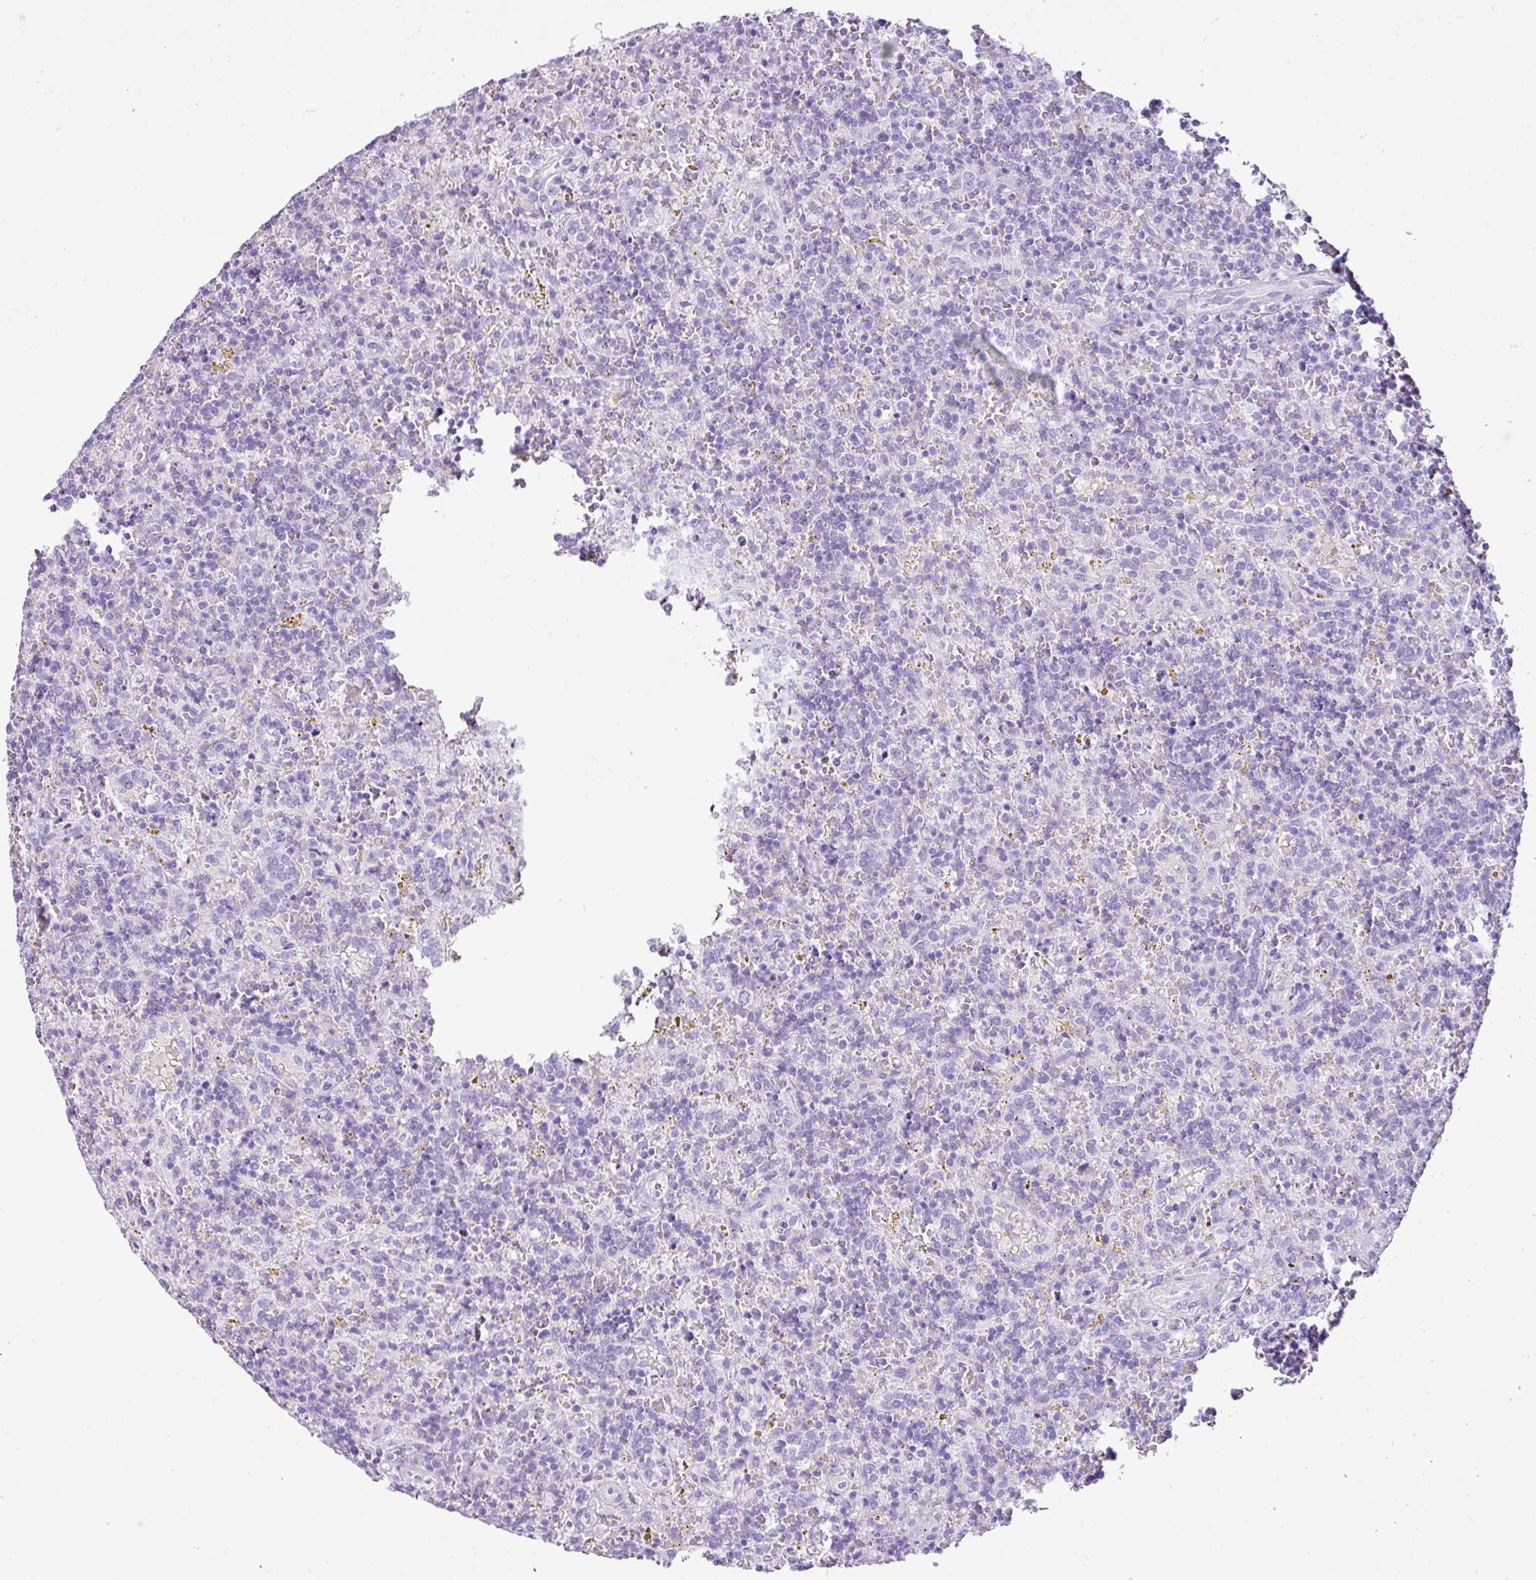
{"staining": {"intensity": "negative", "quantity": "none", "location": "none"}, "tissue": "lymphoma", "cell_type": "Tumor cells", "image_type": "cancer", "snomed": [{"axis": "morphology", "description": "Malignant lymphoma, non-Hodgkin's type, Low grade"}, {"axis": "topography", "description": "Spleen"}], "caption": "Immunohistochemistry photomicrograph of neoplastic tissue: human low-grade malignant lymphoma, non-Hodgkin's type stained with DAB shows no significant protein positivity in tumor cells.", "gene": "LILRB4", "patient": {"sex": "male", "age": 67}}